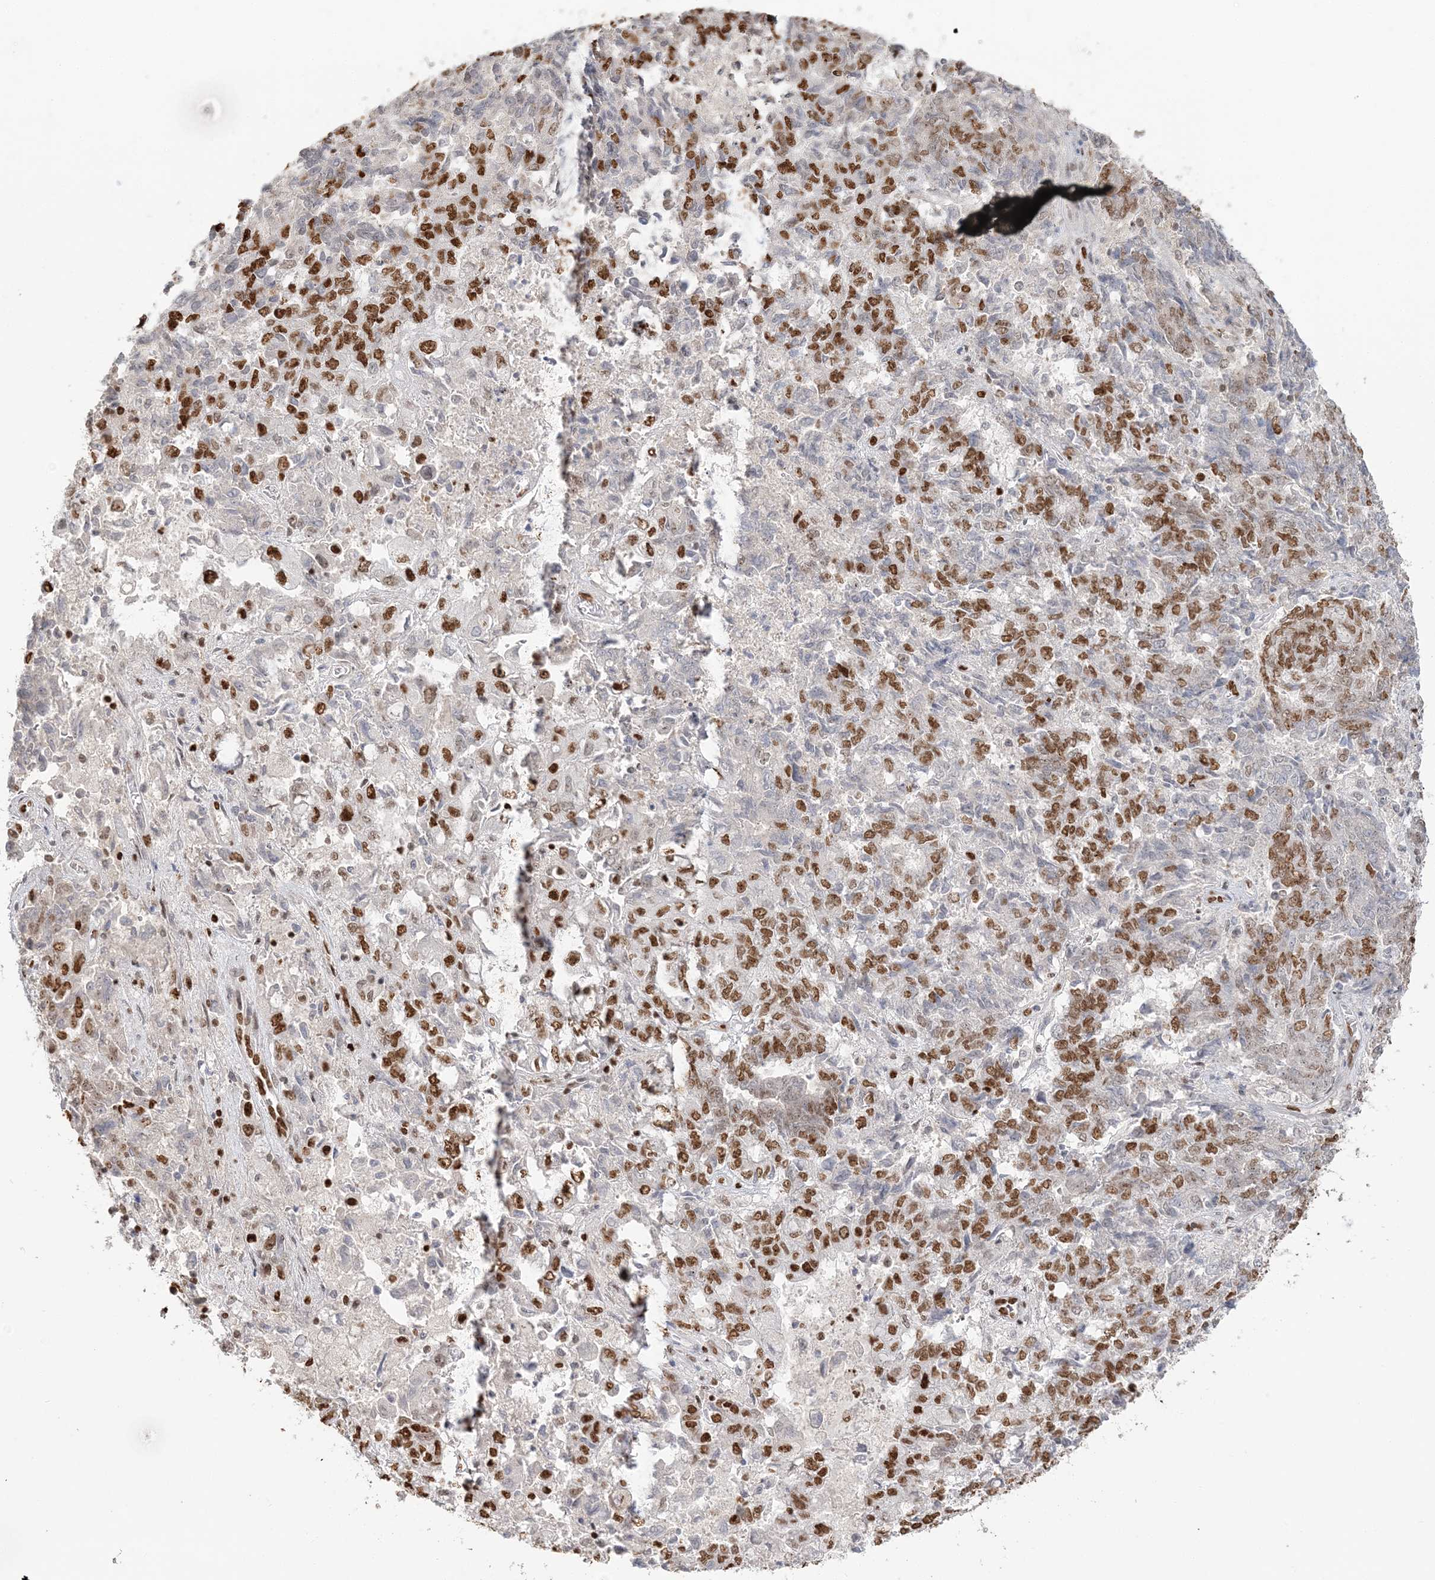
{"staining": {"intensity": "moderate", "quantity": "25%-75%", "location": "nuclear"}, "tissue": "endometrial cancer", "cell_type": "Tumor cells", "image_type": "cancer", "snomed": [{"axis": "morphology", "description": "Adenocarcinoma, NOS"}, {"axis": "topography", "description": "Endometrium"}], "caption": "Immunohistochemistry photomicrograph of neoplastic tissue: endometrial cancer stained using immunohistochemistry shows medium levels of moderate protein expression localized specifically in the nuclear of tumor cells, appearing as a nuclear brown color.", "gene": "SUMO2", "patient": {"sex": "female", "age": 80}}